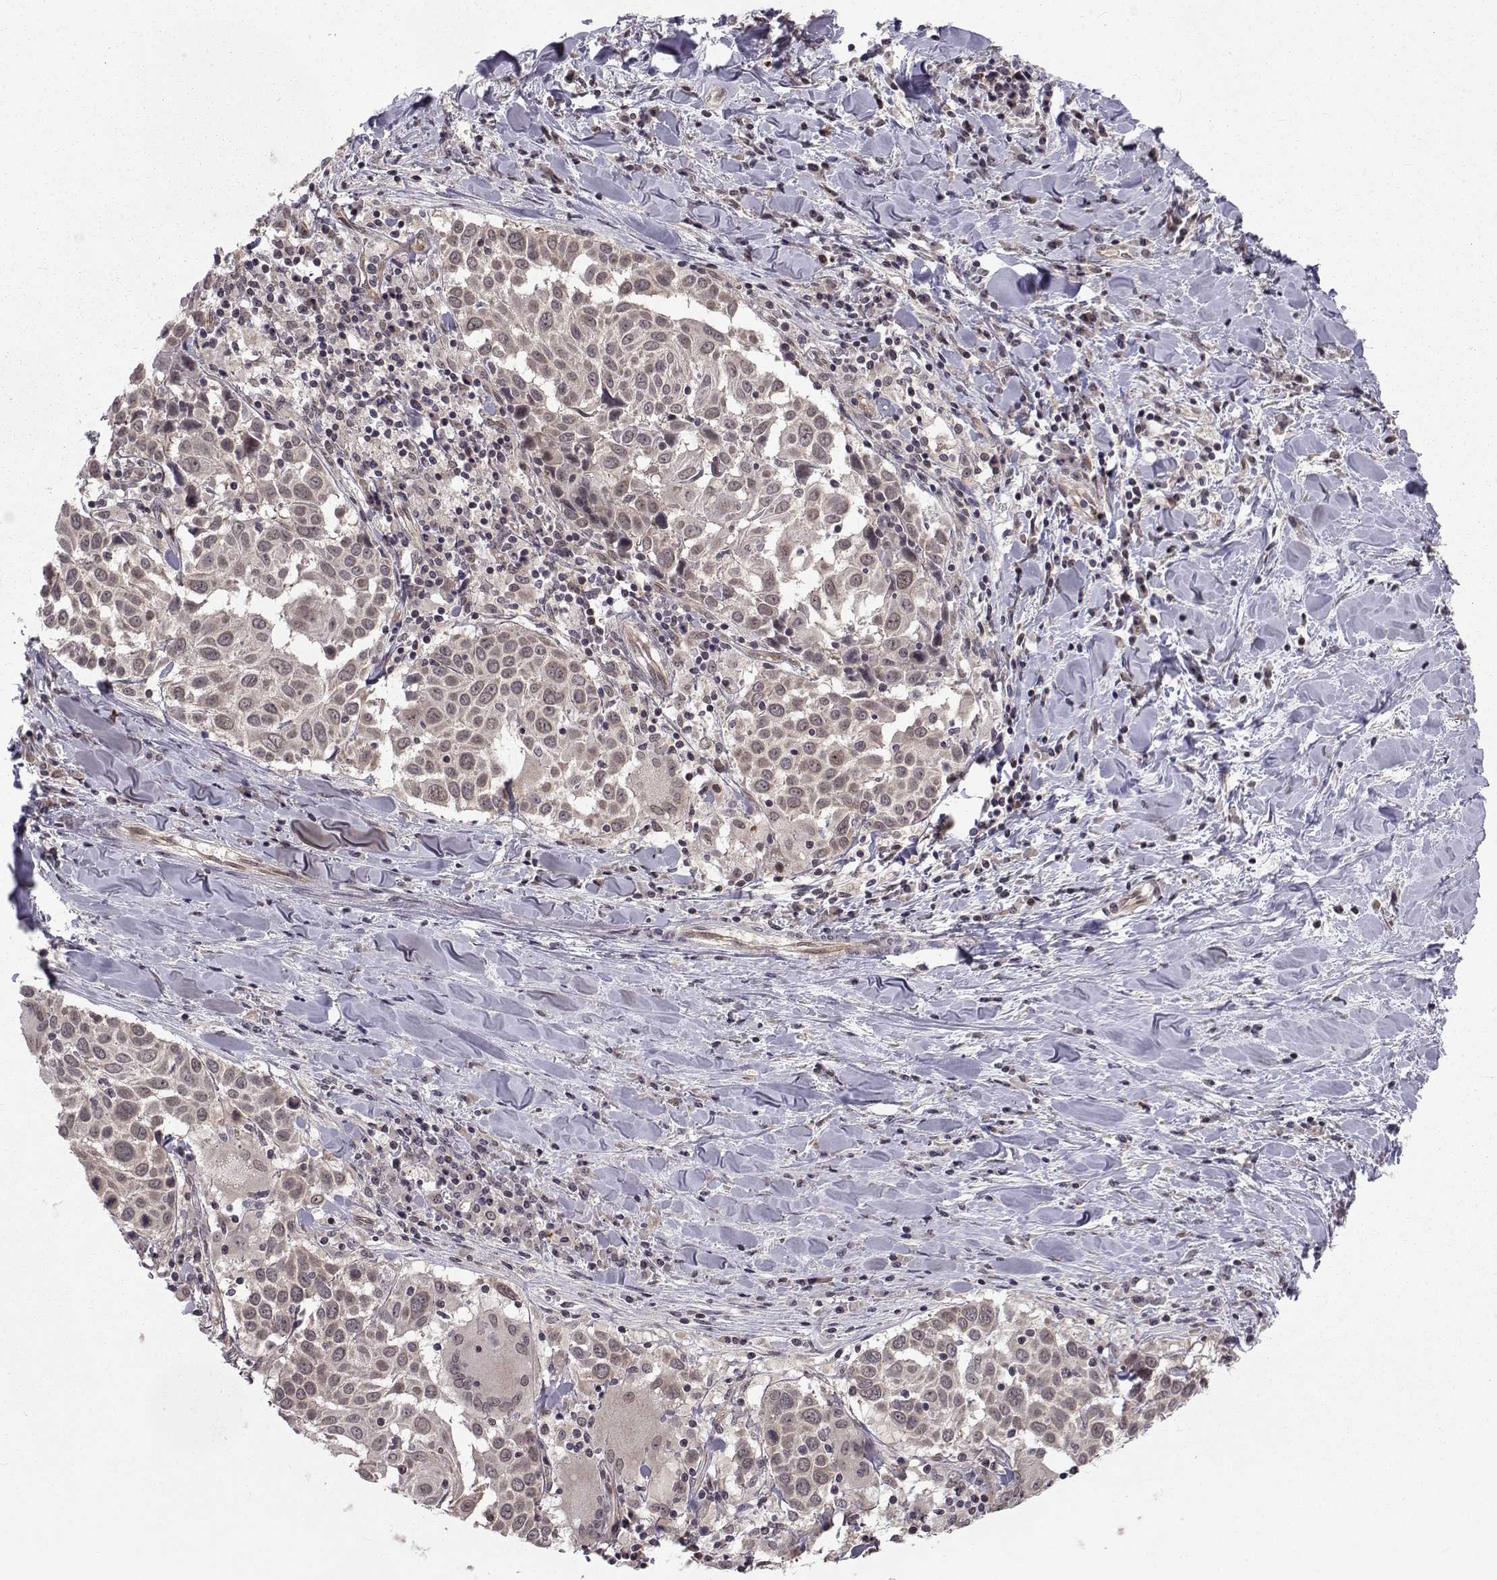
{"staining": {"intensity": "weak", "quantity": ">75%", "location": "cytoplasmic/membranous"}, "tissue": "lung cancer", "cell_type": "Tumor cells", "image_type": "cancer", "snomed": [{"axis": "morphology", "description": "Squamous cell carcinoma, NOS"}, {"axis": "topography", "description": "Lung"}], "caption": "Immunohistochemical staining of human lung cancer (squamous cell carcinoma) displays low levels of weak cytoplasmic/membranous protein positivity in about >75% of tumor cells.", "gene": "PKN2", "patient": {"sex": "male", "age": 57}}